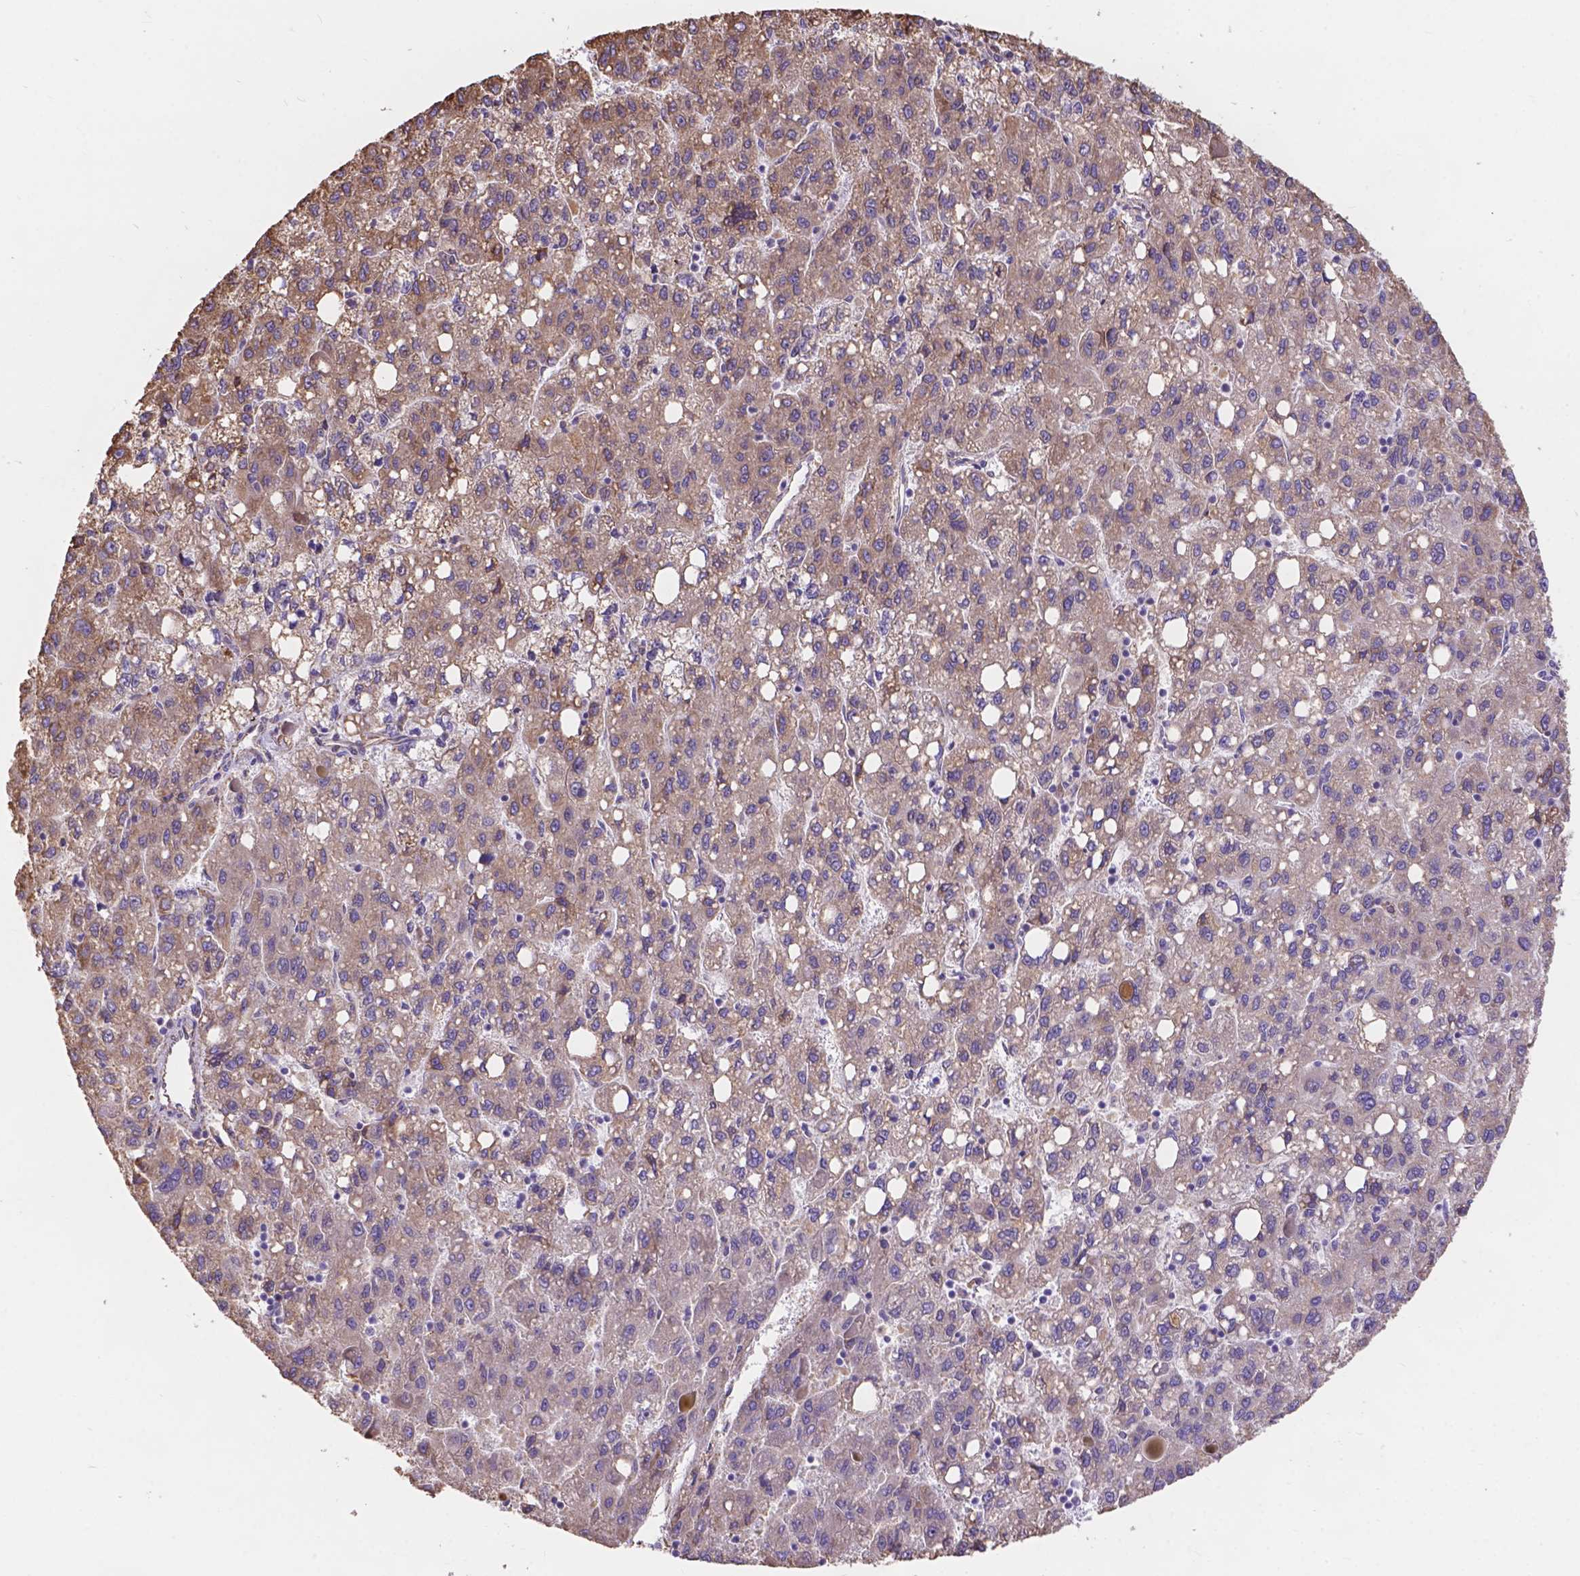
{"staining": {"intensity": "weak", "quantity": "25%-75%", "location": "cytoplasmic/membranous"}, "tissue": "liver cancer", "cell_type": "Tumor cells", "image_type": "cancer", "snomed": [{"axis": "morphology", "description": "Carcinoma, Hepatocellular, NOS"}, {"axis": "topography", "description": "Liver"}], "caption": "Weak cytoplasmic/membranous protein expression is present in about 25%-75% of tumor cells in liver hepatocellular carcinoma.", "gene": "IPO11", "patient": {"sex": "female", "age": 82}}